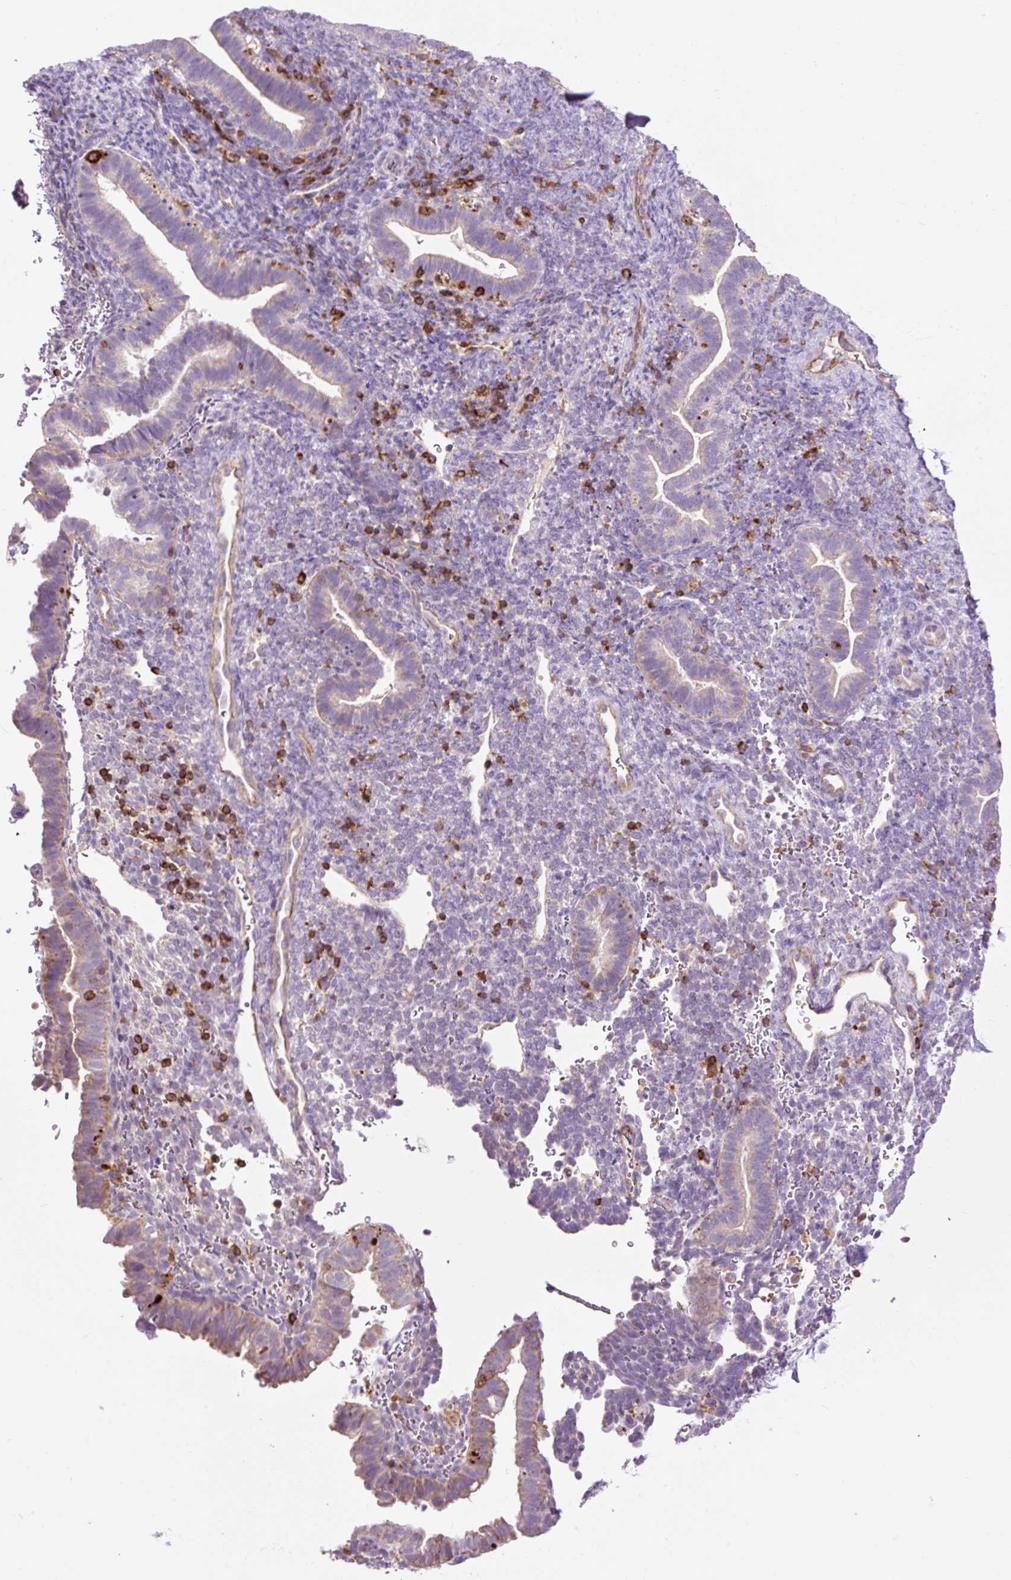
{"staining": {"intensity": "negative", "quantity": "none", "location": "none"}, "tissue": "endometrium", "cell_type": "Cells in endometrial stroma", "image_type": "normal", "snomed": [{"axis": "morphology", "description": "Normal tissue, NOS"}, {"axis": "topography", "description": "Endometrium"}], "caption": "Immunohistochemical staining of normal endometrium reveals no significant positivity in cells in endometrial stroma.", "gene": "CD83", "patient": {"sex": "female", "age": 34}}